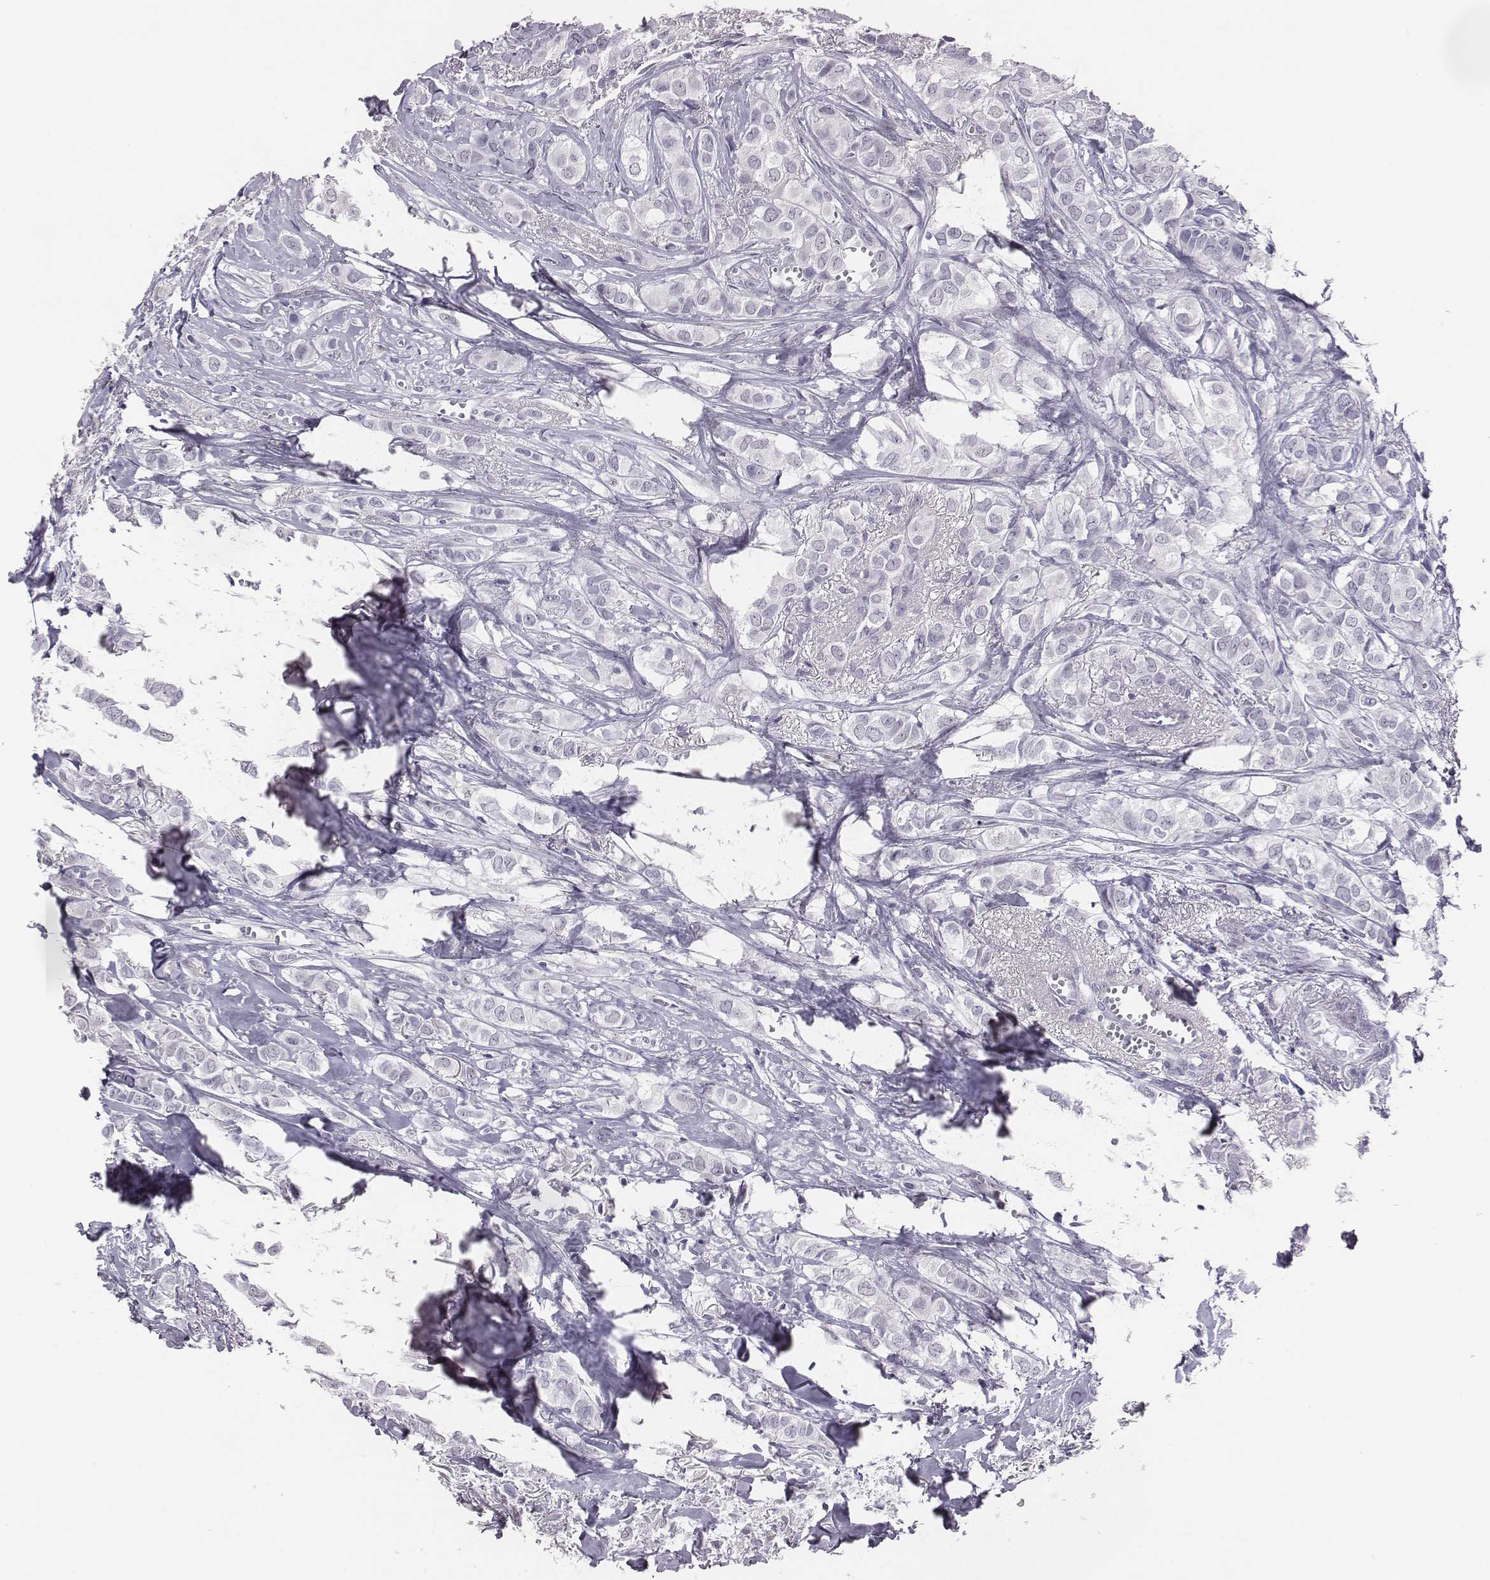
{"staining": {"intensity": "negative", "quantity": "none", "location": "none"}, "tissue": "breast cancer", "cell_type": "Tumor cells", "image_type": "cancer", "snomed": [{"axis": "morphology", "description": "Duct carcinoma"}, {"axis": "topography", "description": "Breast"}], "caption": "Human breast invasive ductal carcinoma stained for a protein using immunohistochemistry reveals no positivity in tumor cells.", "gene": "ACOD1", "patient": {"sex": "female", "age": 85}}